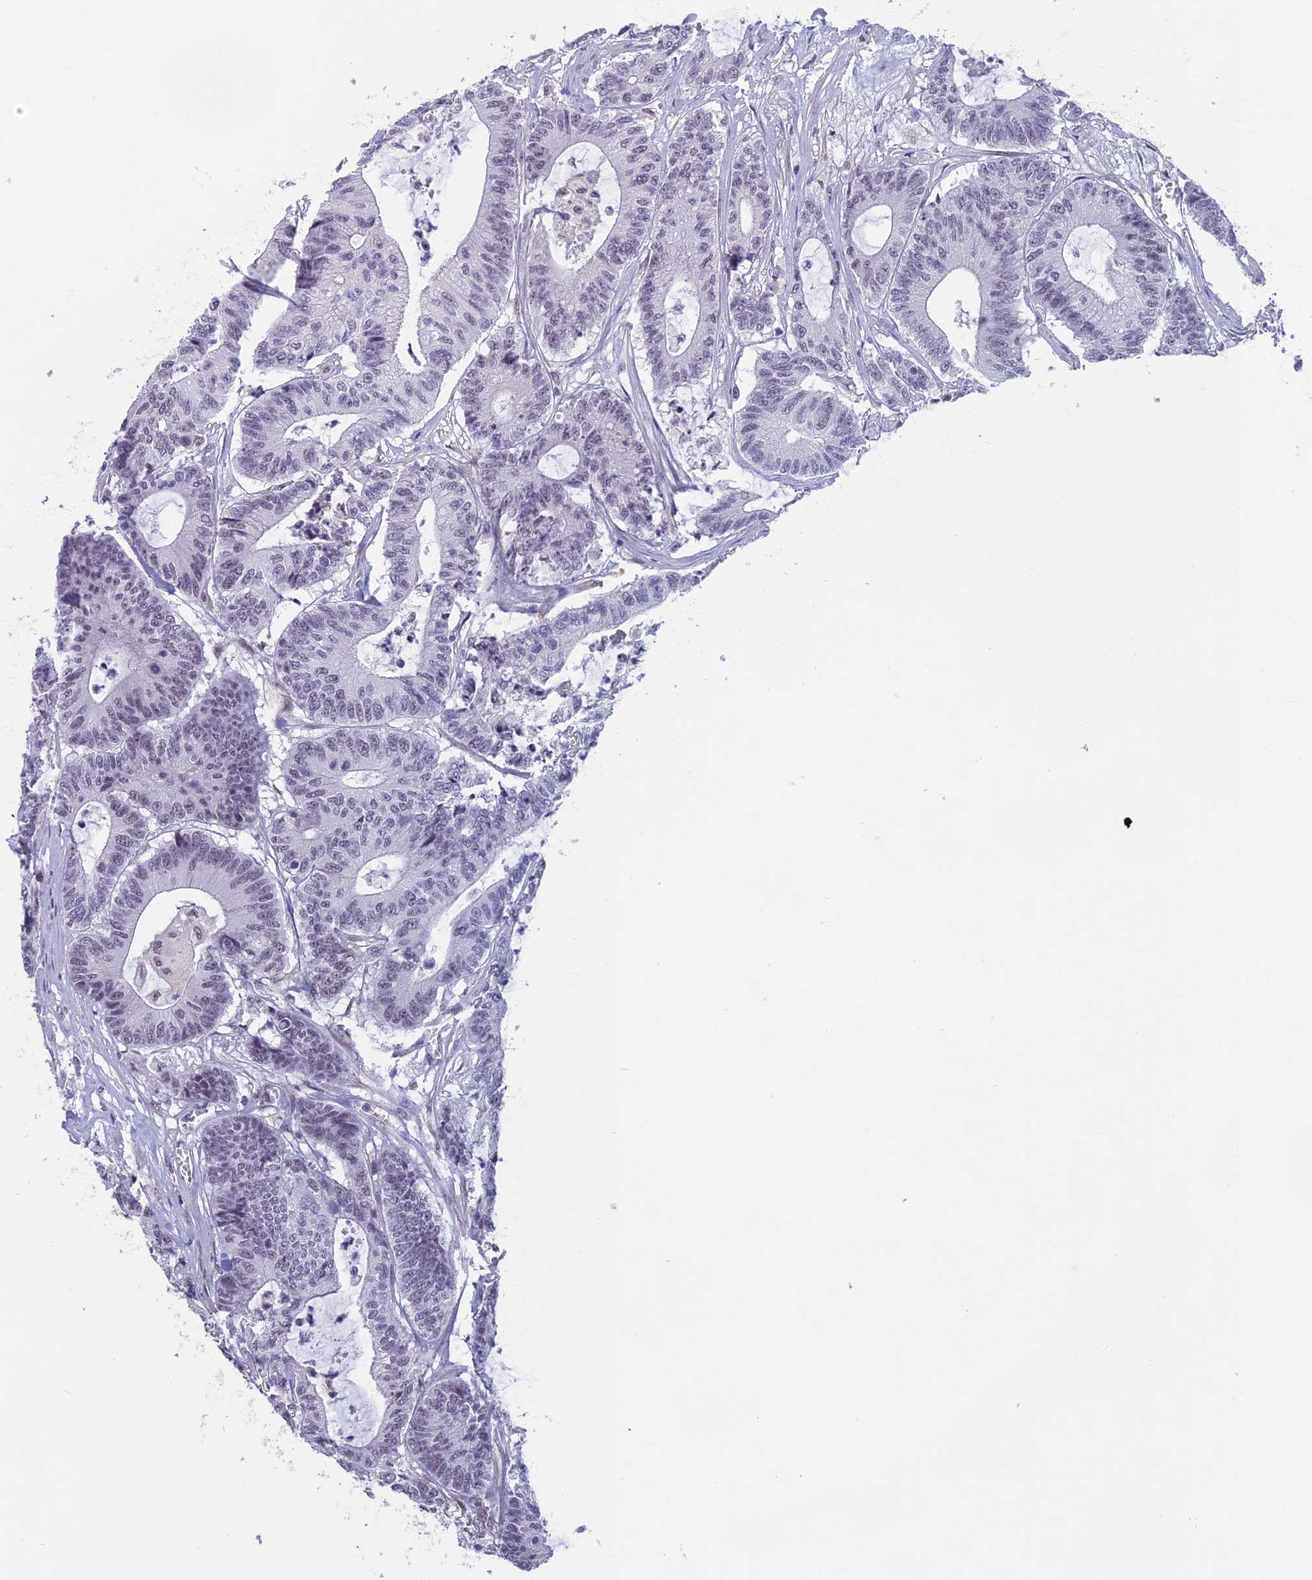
{"staining": {"intensity": "weak", "quantity": "<25%", "location": "nuclear"}, "tissue": "colorectal cancer", "cell_type": "Tumor cells", "image_type": "cancer", "snomed": [{"axis": "morphology", "description": "Adenocarcinoma, NOS"}, {"axis": "topography", "description": "Colon"}], "caption": "The IHC image has no significant positivity in tumor cells of adenocarcinoma (colorectal) tissue.", "gene": "MORF4L1", "patient": {"sex": "female", "age": 84}}